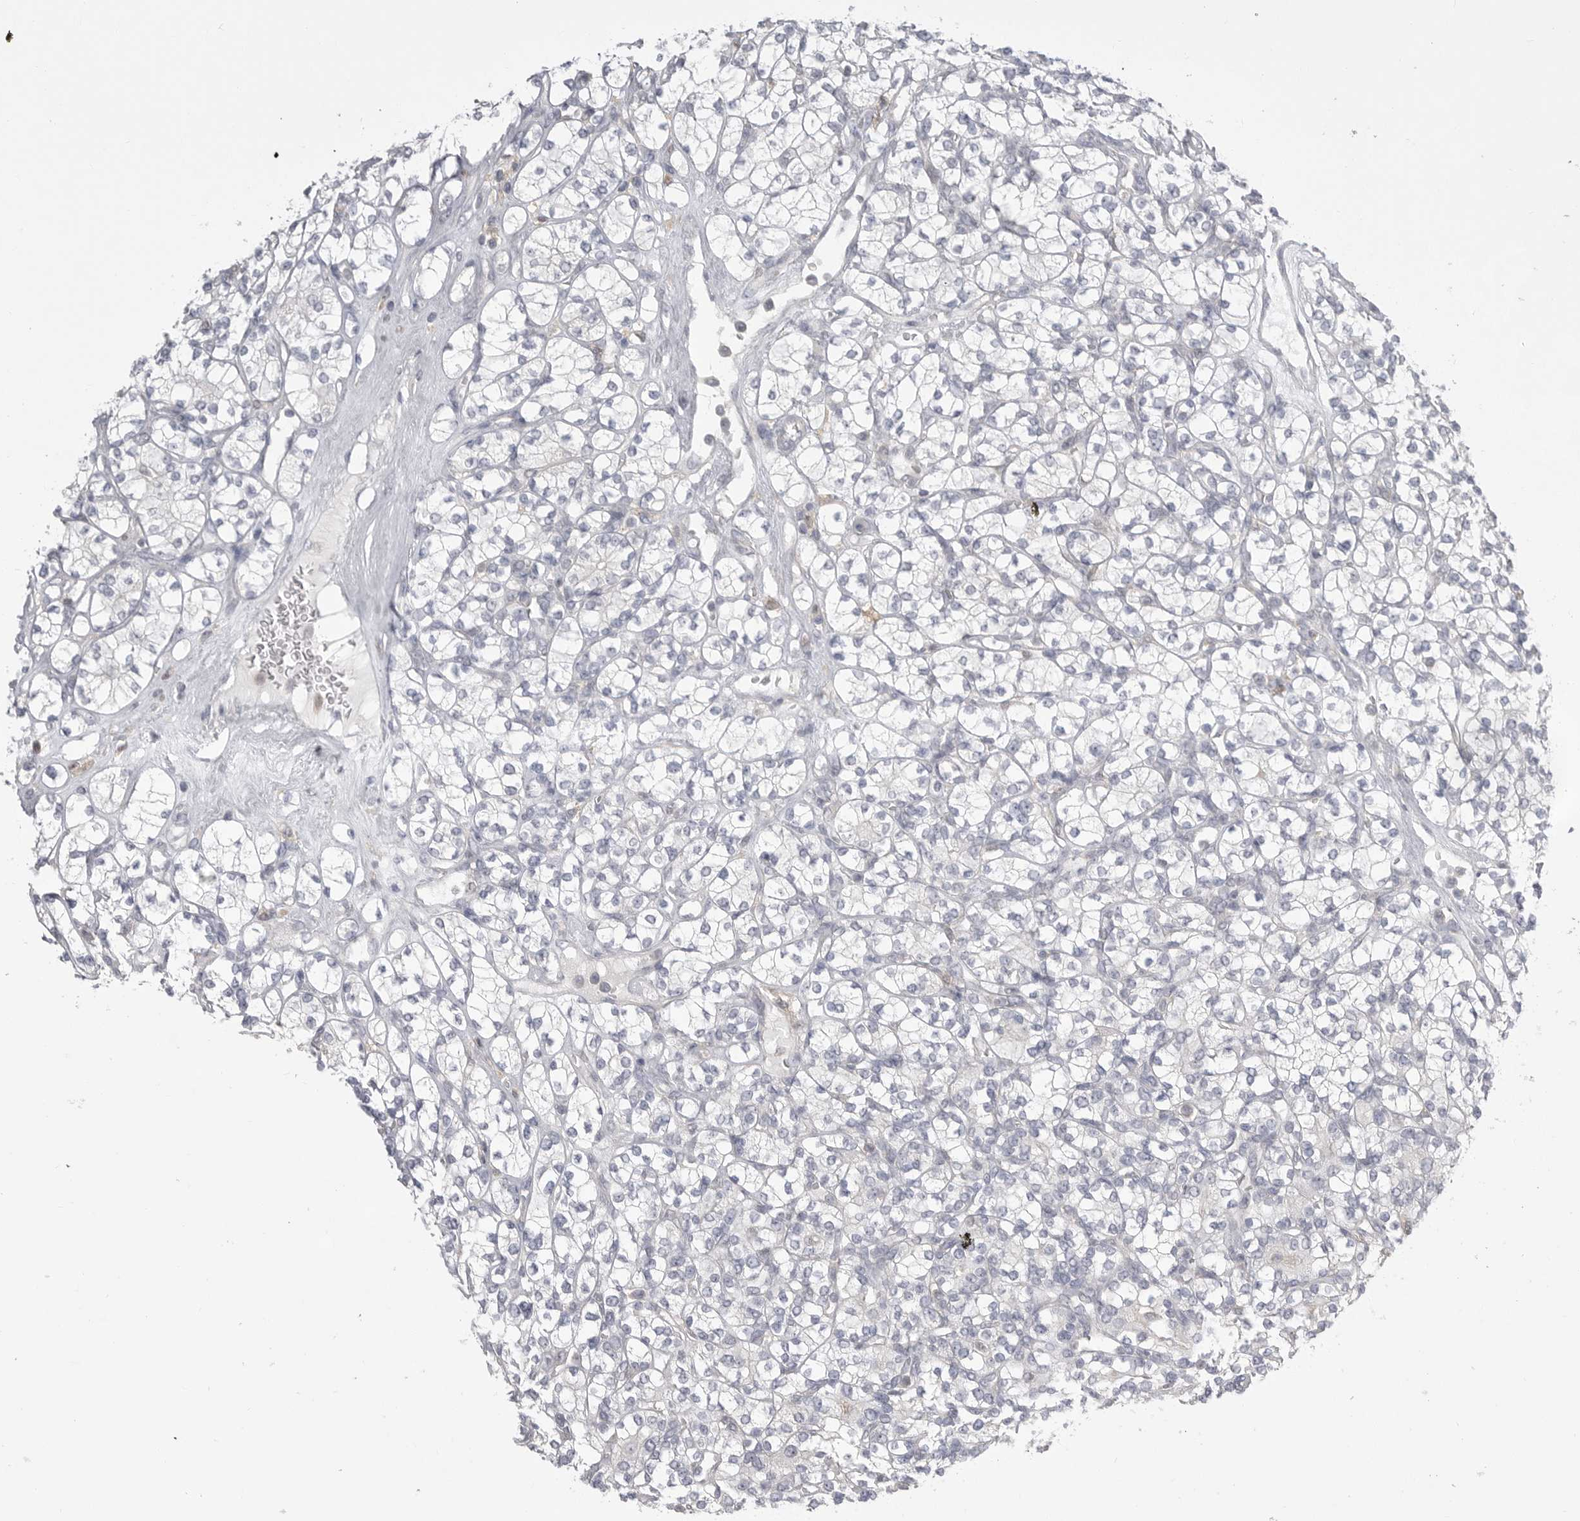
{"staining": {"intensity": "negative", "quantity": "none", "location": "none"}, "tissue": "renal cancer", "cell_type": "Tumor cells", "image_type": "cancer", "snomed": [{"axis": "morphology", "description": "Adenocarcinoma, NOS"}, {"axis": "topography", "description": "Kidney"}], "caption": "DAB immunohistochemical staining of renal adenocarcinoma demonstrates no significant staining in tumor cells. (DAB (3,3'-diaminobenzidine) immunohistochemistry visualized using brightfield microscopy, high magnification).", "gene": "KYAT3", "patient": {"sex": "male", "age": 77}}